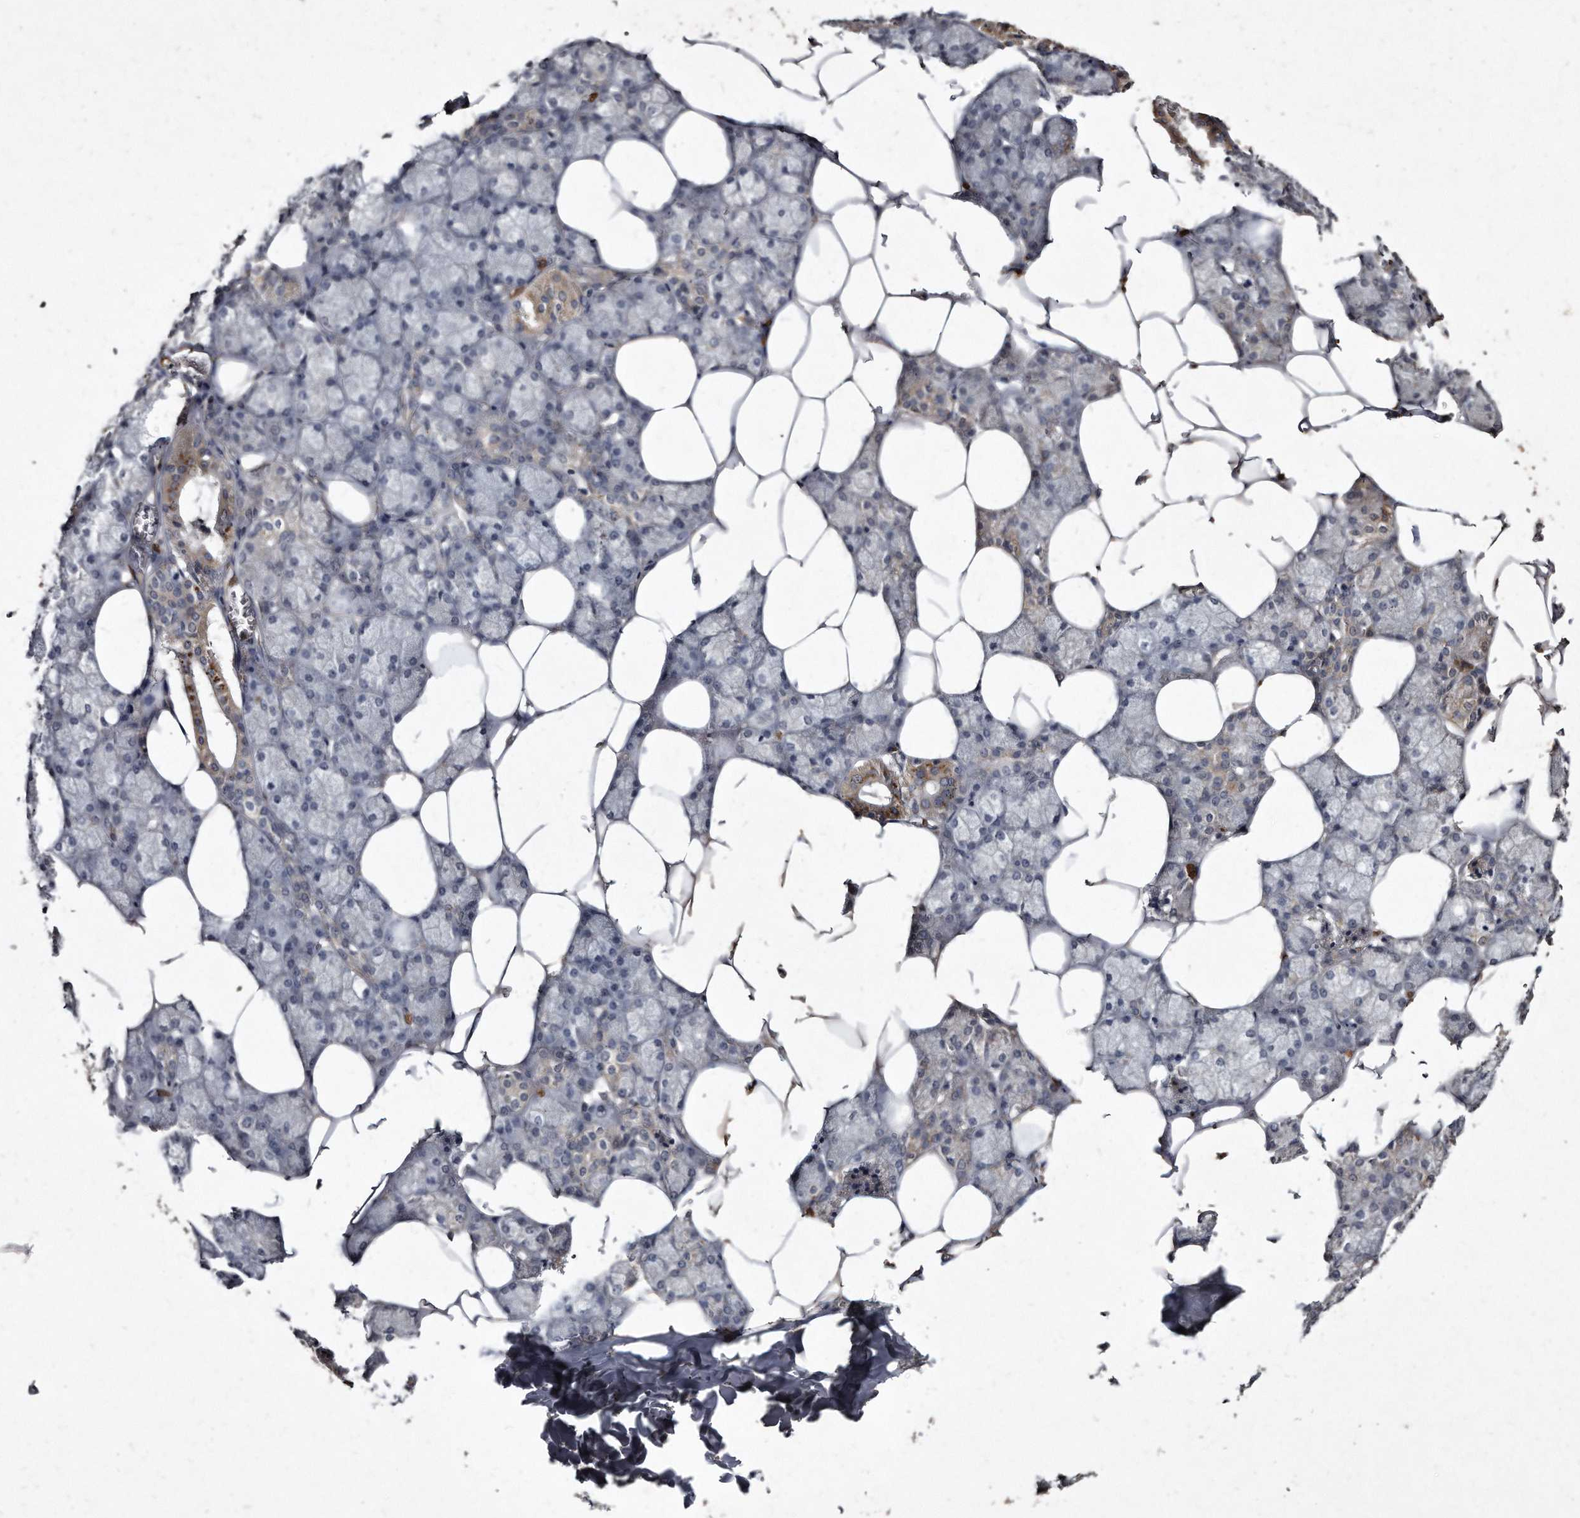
{"staining": {"intensity": "moderate", "quantity": "<25%", "location": "cytoplasmic/membranous"}, "tissue": "salivary gland", "cell_type": "Glandular cells", "image_type": "normal", "snomed": [{"axis": "morphology", "description": "Normal tissue, NOS"}, {"axis": "topography", "description": "Salivary gland"}], "caption": "Approximately <25% of glandular cells in benign human salivary gland reveal moderate cytoplasmic/membranous protein positivity as visualized by brown immunohistochemical staining.", "gene": "KLHDC3", "patient": {"sex": "male", "age": 62}}